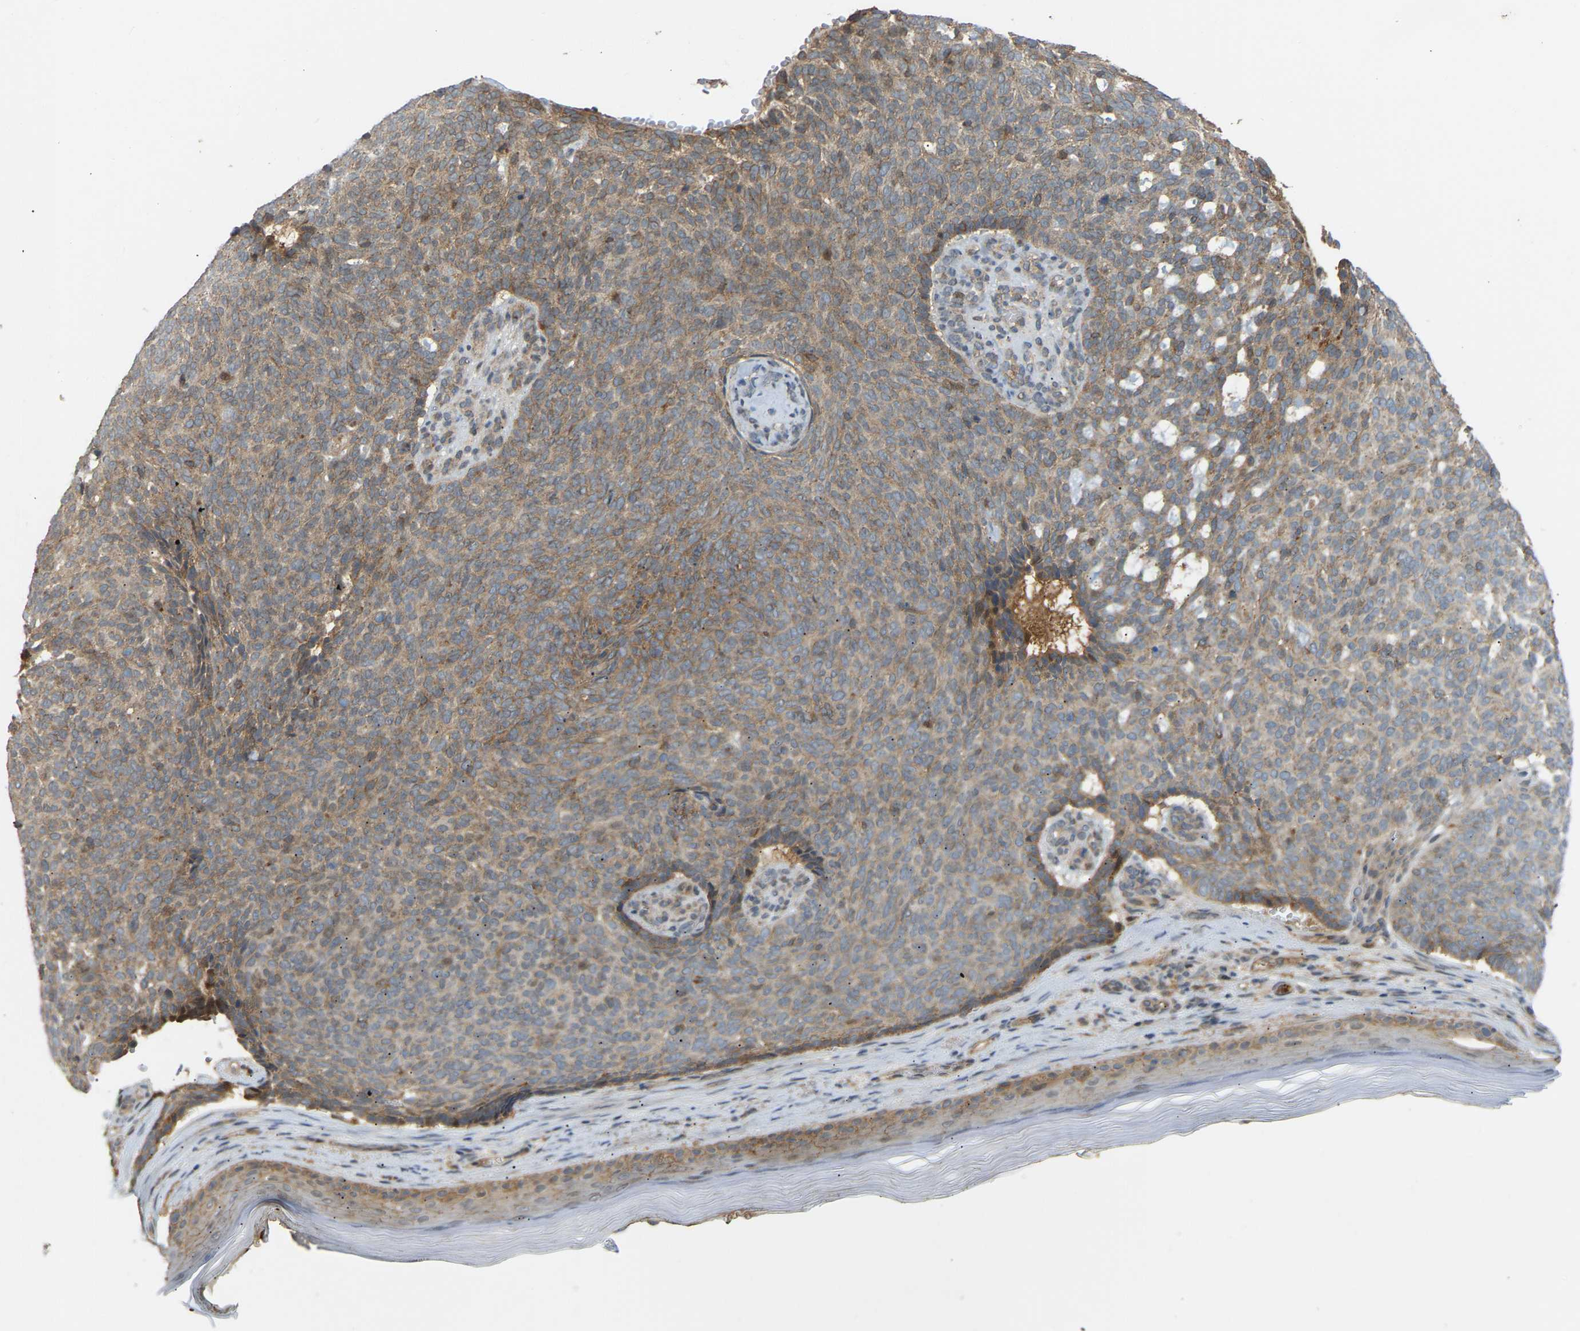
{"staining": {"intensity": "weak", "quantity": "<25%", "location": "cytoplasmic/membranous"}, "tissue": "skin cancer", "cell_type": "Tumor cells", "image_type": "cancer", "snomed": [{"axis": "morphology", "description": "Basal cell carcinoma"}, {"axis": "topography", "description": "Skin"}], "caption": "Tumor cells show no significant protein positivity in skin basal cell carcinoma.", "gene": "PTCD1", "patient": {"sex": "male", "age": 61}}